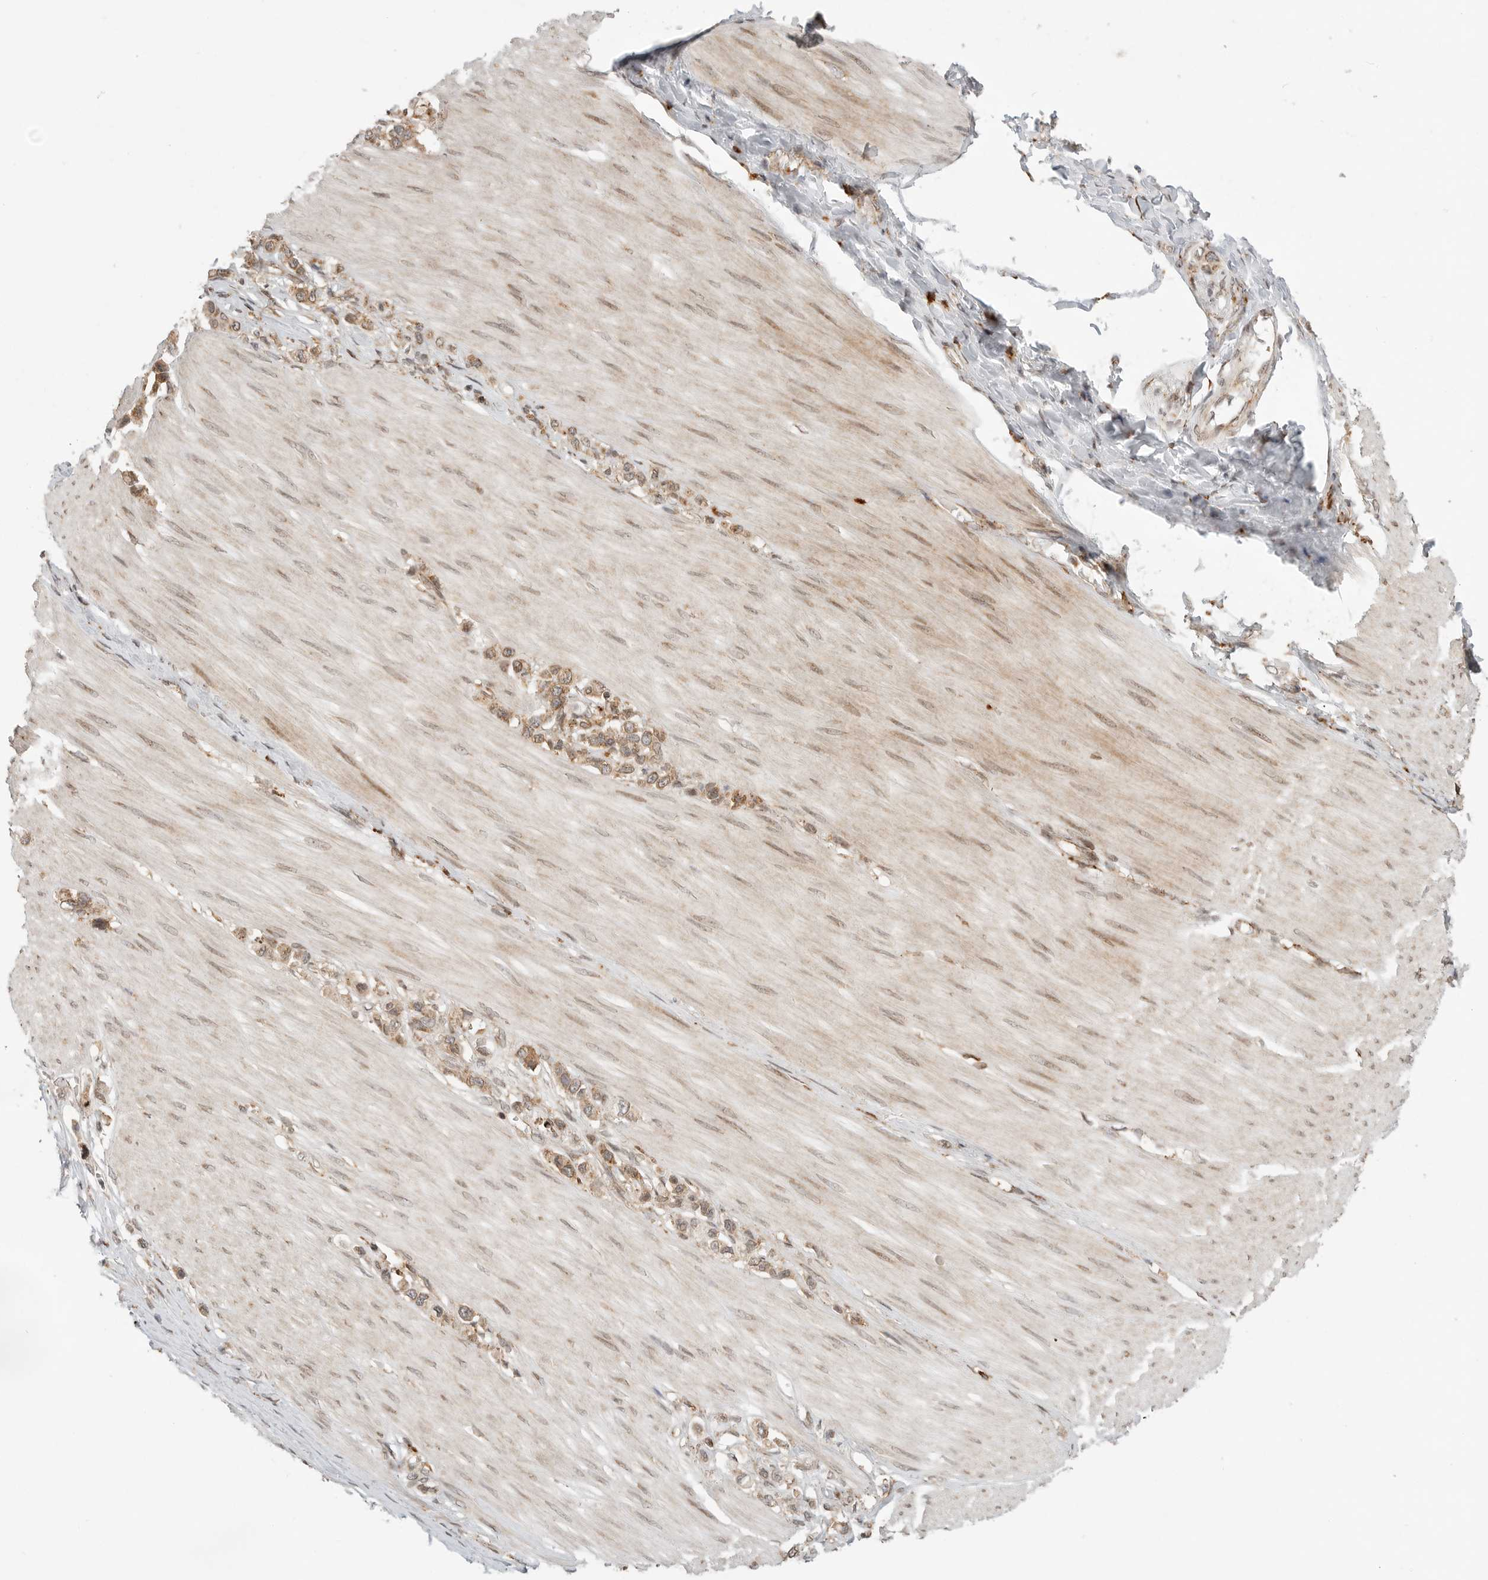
{"staining": {"intensity": "weak", "quantity": ">75%", "location": "cytoplasmic/membranous"}, "tissue": "stomach cancer", "cell_type": "Tumor cells", "image_type": "cancer", "snomed": [{"axis": "morphology", "description": "Adenocarcinoma, NOS"}, {"axis": "topography", "description": "Stomach"}], "caption": "DAB (3,3'-diaminobenzidine) immunohistochemical staining of stomach cancer (adenocarcinoma) shows weak cytoplasmic/membranous protein staining in approximately >75% of tumor cells.", "gene": "IDUA", "patient": {"sex": "female", "age": 65}}